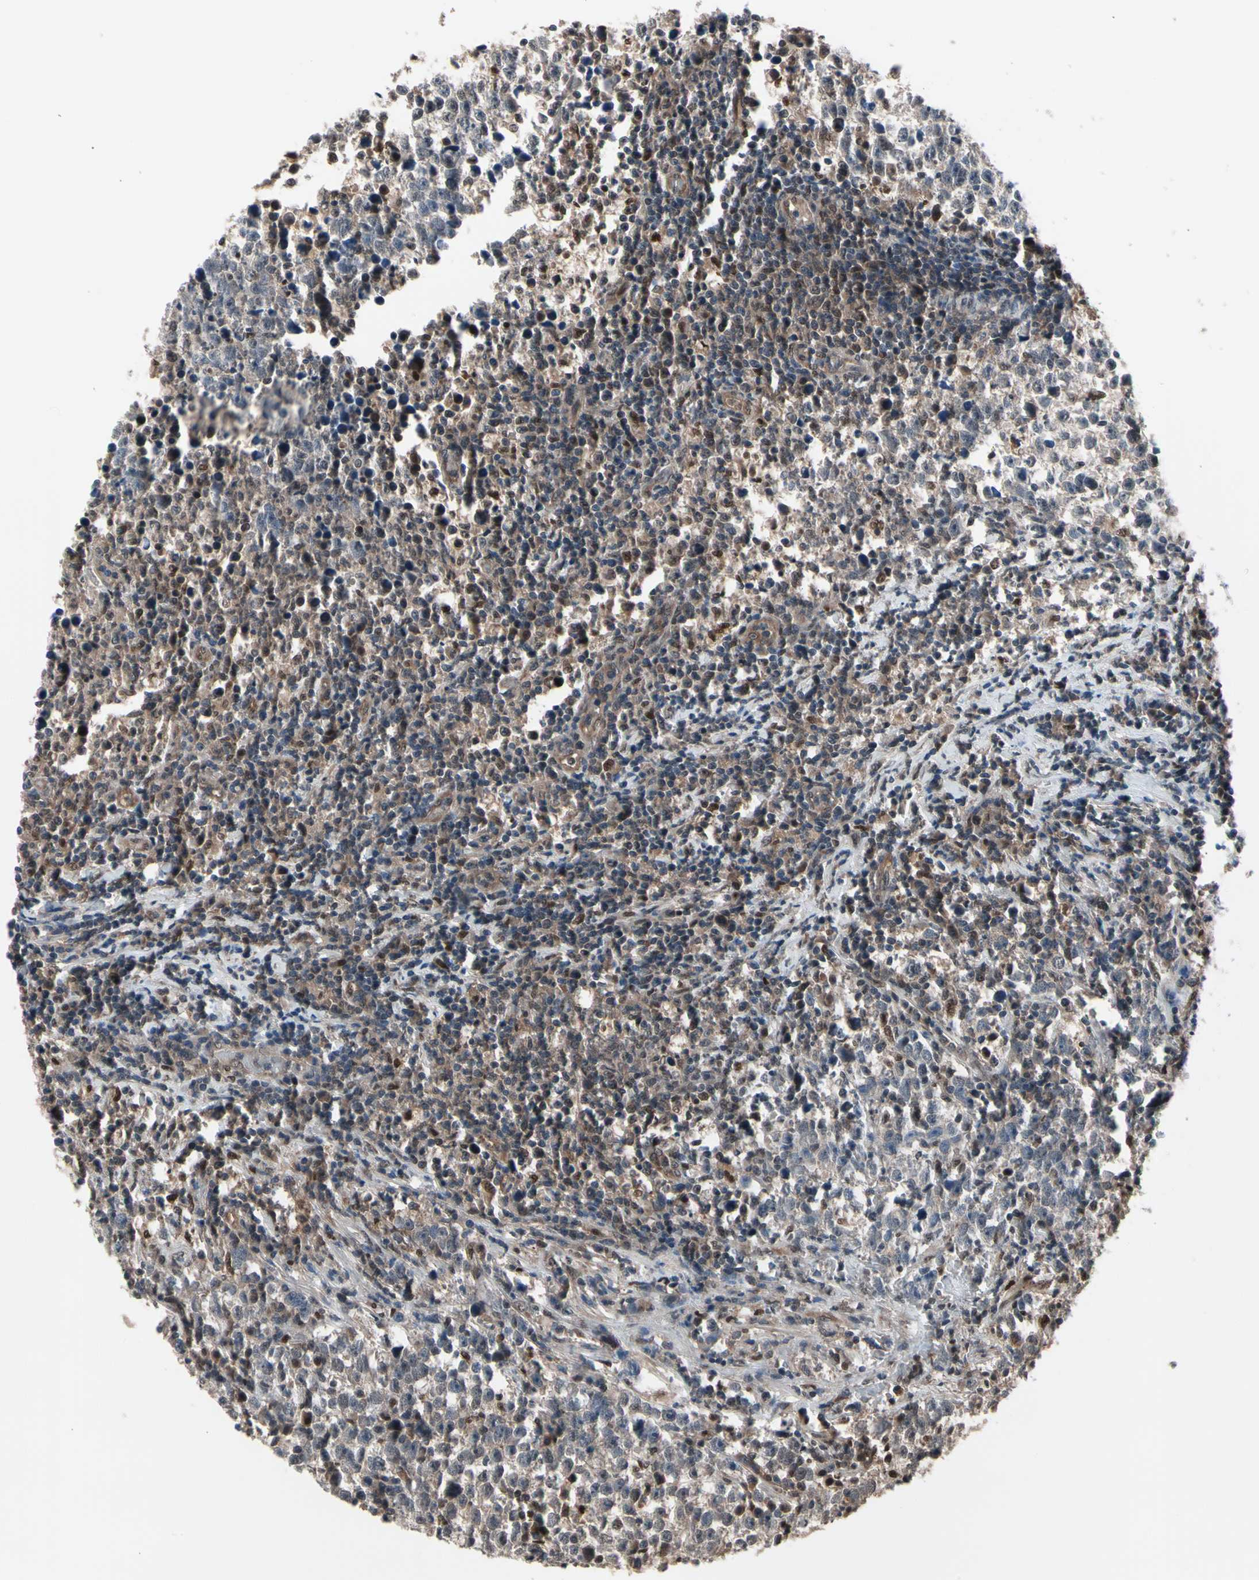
{"staining": {"intensity": "weak", "quantity": ">75%", "location": "cytoplasmic/membranous"}, "tissue": "testis cancer", "cell_type": "Tumor cells", "image_type": "cancer", "snomed": [{"axis": "morphology", "description": "Seminoma, NOS"}, {"axis": "topography", "description": "Testis"}], "caption": "Immunohistochemical staining of human seminoma (testis) shows weak cytoplasmic/membranous protein staining in approximately >75% of tumor cells.", "gene": "PSMA2", "patient": {"sex": "male", "age": 43}}